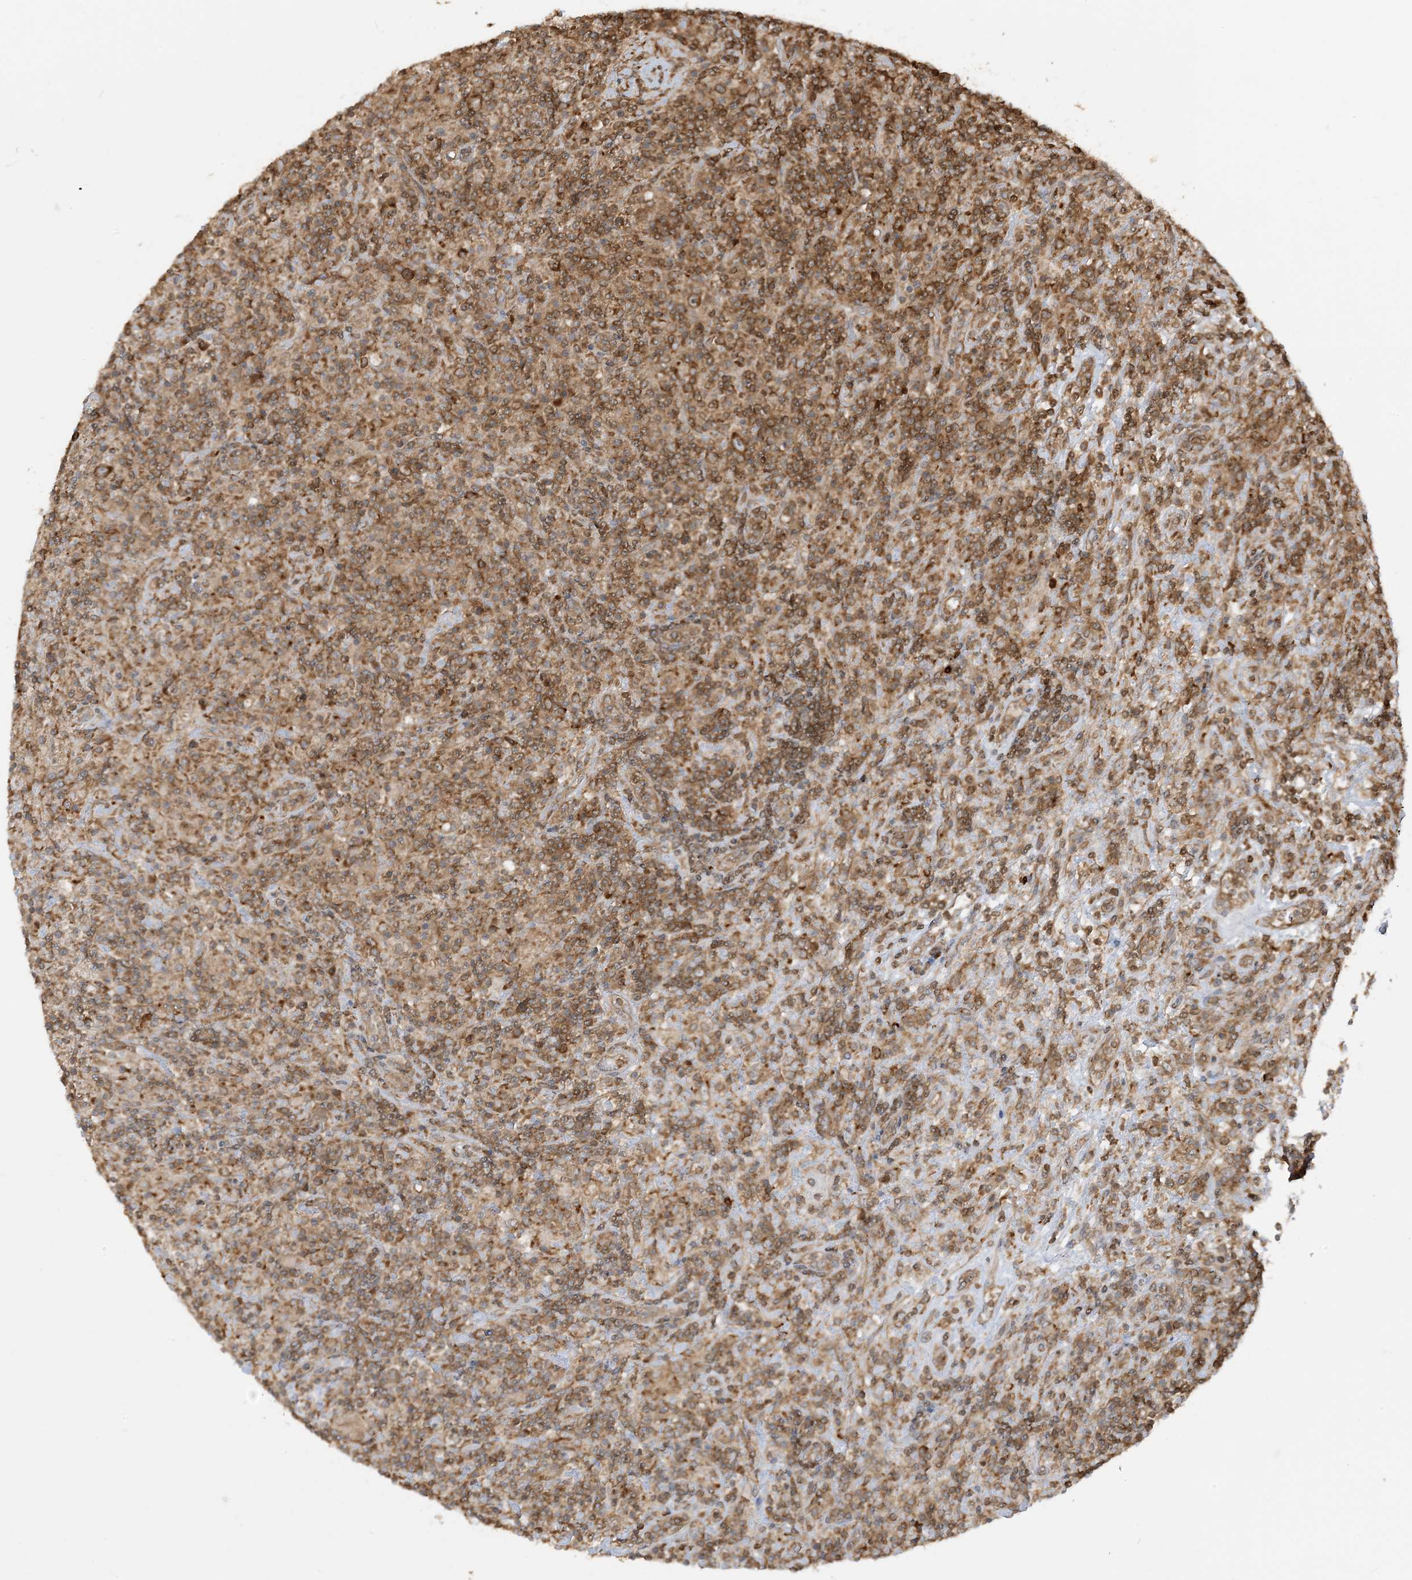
{"staining": {"intensity": "strong", "quantity": ">75%", "location": "cytoplasmic/membranous"}, "tissue": "lymphoma", "cell_type": "Tumor cells", "image_type": "cancer", "snomed": [{"axis": "morphology", "description": "Hodgkin's disease, NOS"}, {"axis": "topography", "description": "Lymph node"}], "caption": "This micrograph shows immunohistochemistry staining of Hodgkin's disease, with high strong cytoplasmic/membranous positivity in approximately >75% of tumor cells.", "gene": "SRP72", "patient": {"sex": "male", "age": 70}}